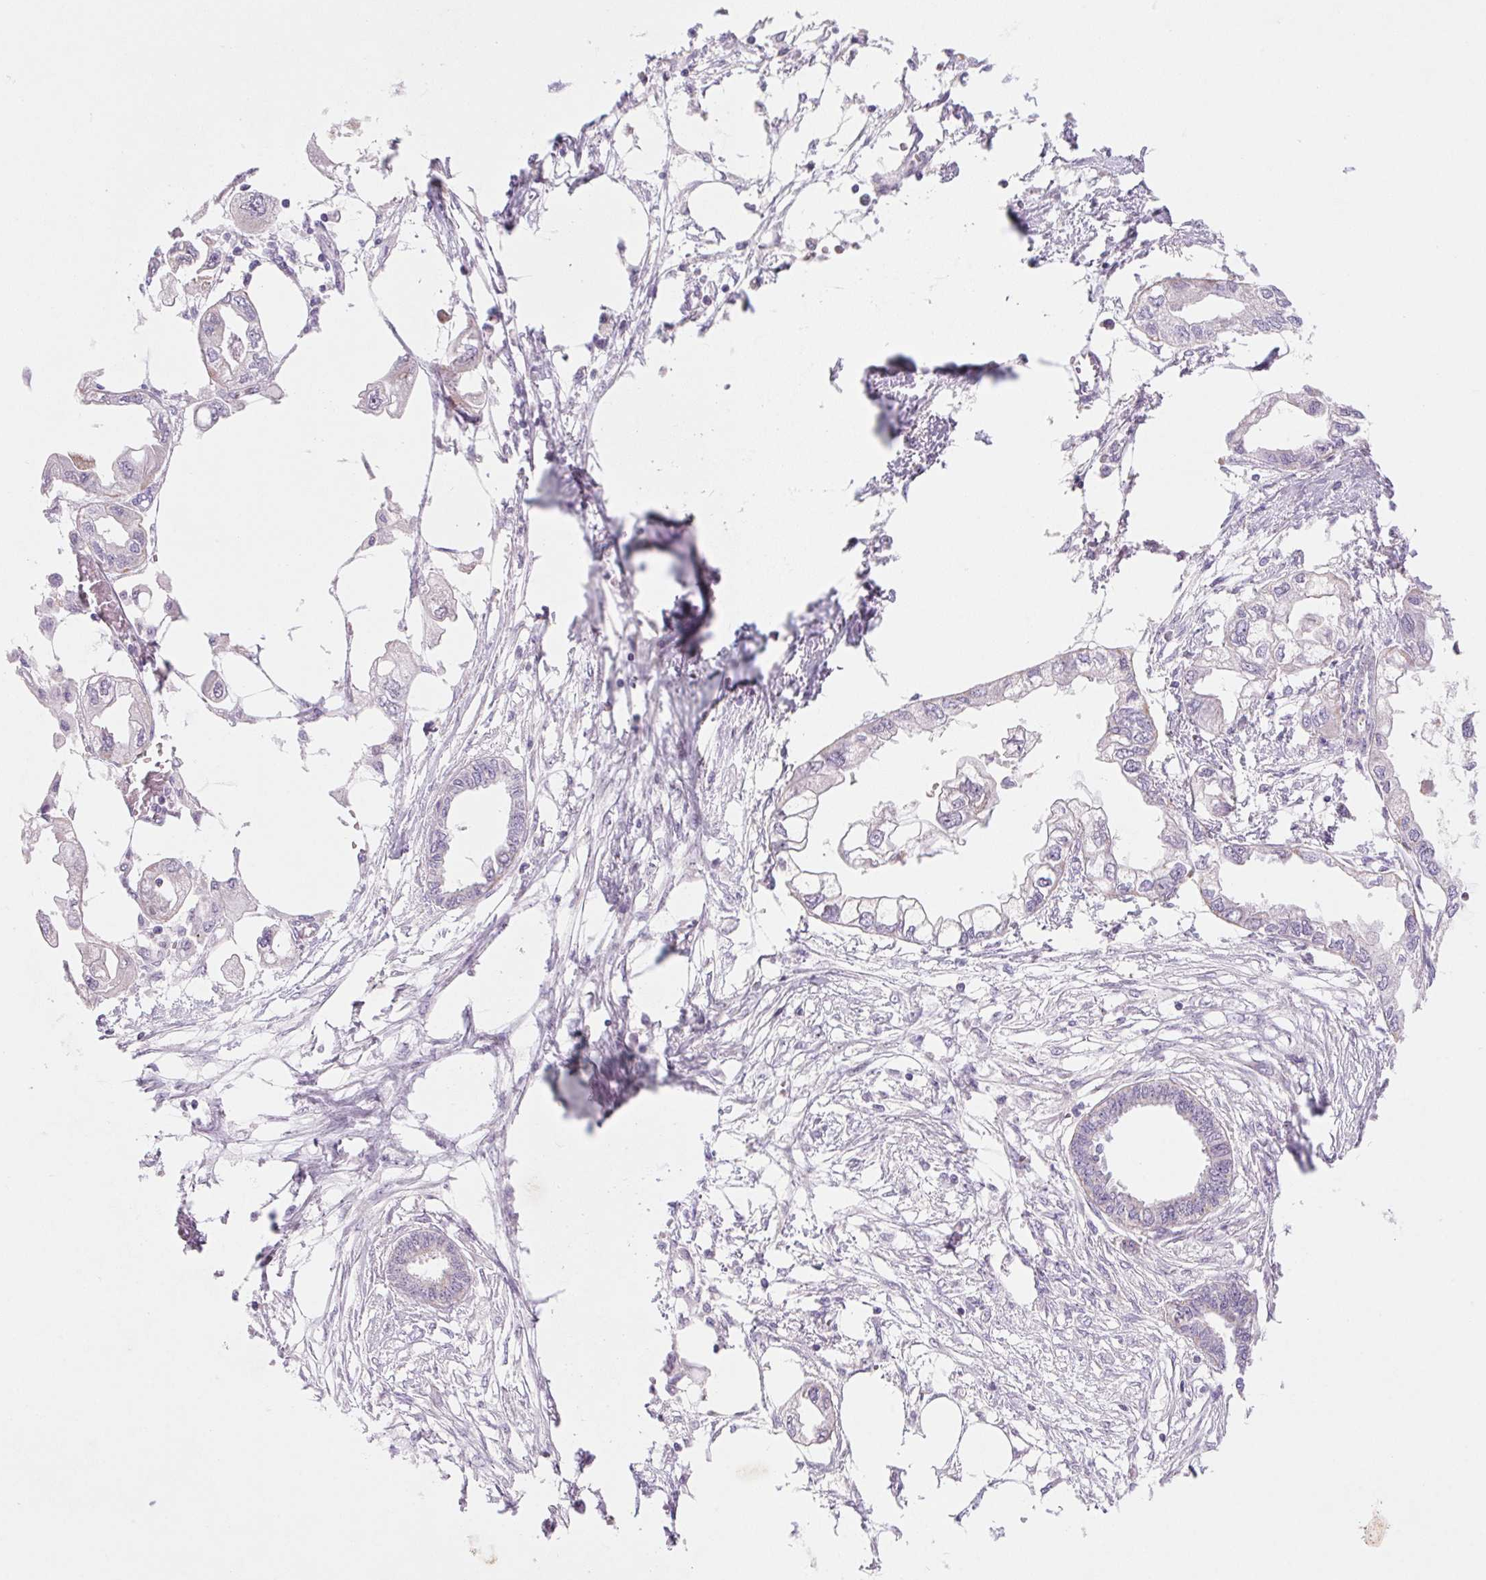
{"staining": {"intensity": "negative", "quantity": "none", "location": "none"}, "tissue": "endometrial cancer", "cell_type": "Tumor cells", "image_type": "cancer", "snomed": [{"axis": "morphology", "description": "Adenocarcinoma, NOS"}, {"axis": "morphology", "description": "Adenocarcinoma, metastatic, NOS"}, {"axis": "topography", "description": "Adipose tissue"}, {"axis": "topography", "description": "Endometrium"}], "caption": "The photomicrograph exhibits no staining of tumor cells in endometrial adenocarcinoma.", "gene": "DPPA5", "patient": {"sex": "female", "age": 67}}